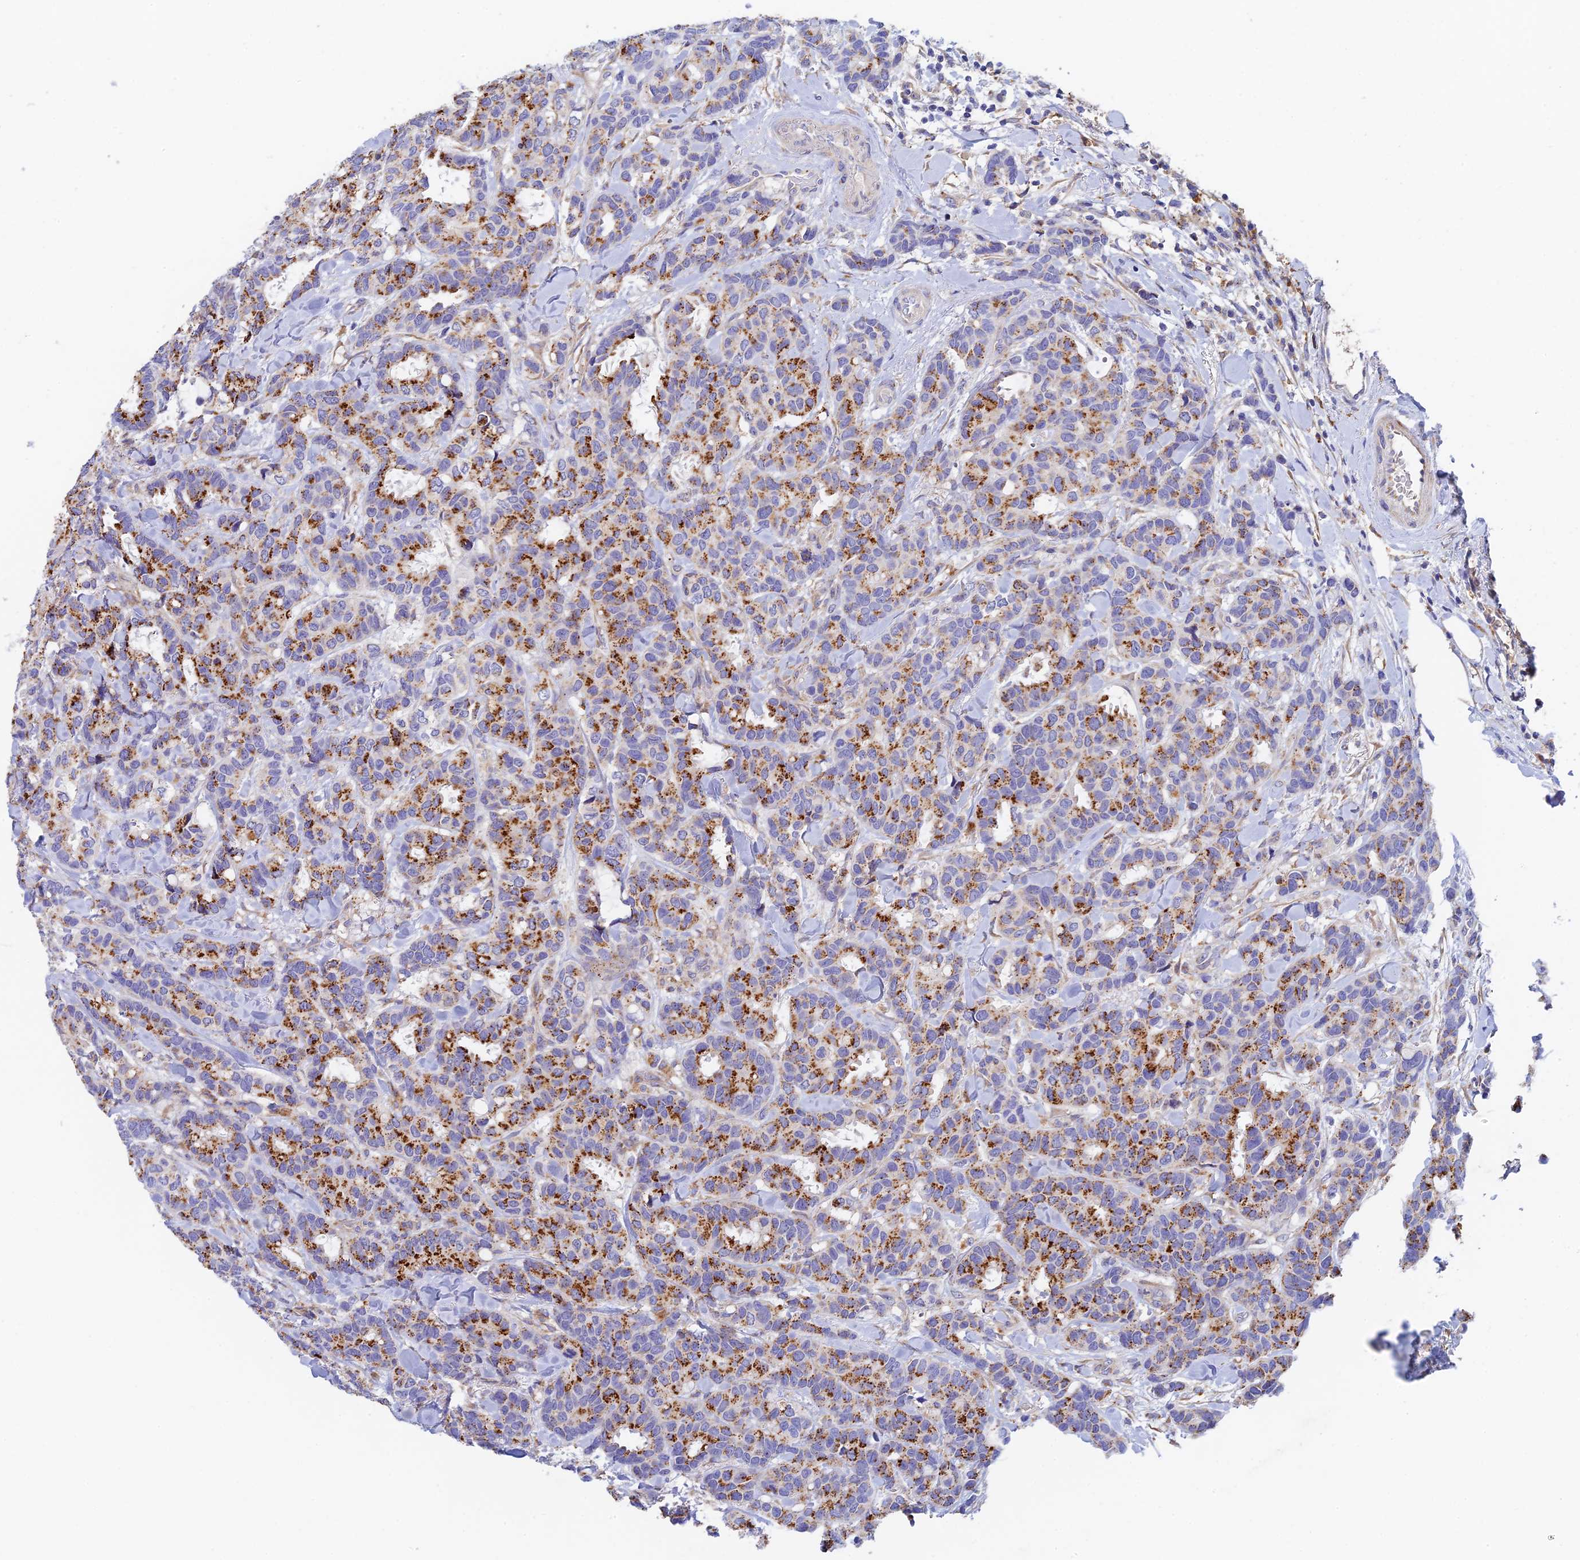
{"staining": {"intensity": "strong", "quantity": "25%-75%", "location": "cytoplasmic/membranous"}, "tissue": "breast cancer", "cell_type": "Tumor cells", "image_type": "cancer", "snomed": [{"axis": "morphology", "description": "Normal tissue, NOS"}, {"axis": "morphology", "description": "Duct carcinoma"}, {"axis": "topography", "description": "Breast"}], "caption": "The photomicrograph reveals staining of invasive ductal carcinoma (breast), revealing strong cytoplasmic/membranous protein expression (brown color) within tumor cells. (IHC, brightfield microscopy, high magnification).", "gene": "RPGRIP1L", "patient": {"sex": "female", "age": 87}}